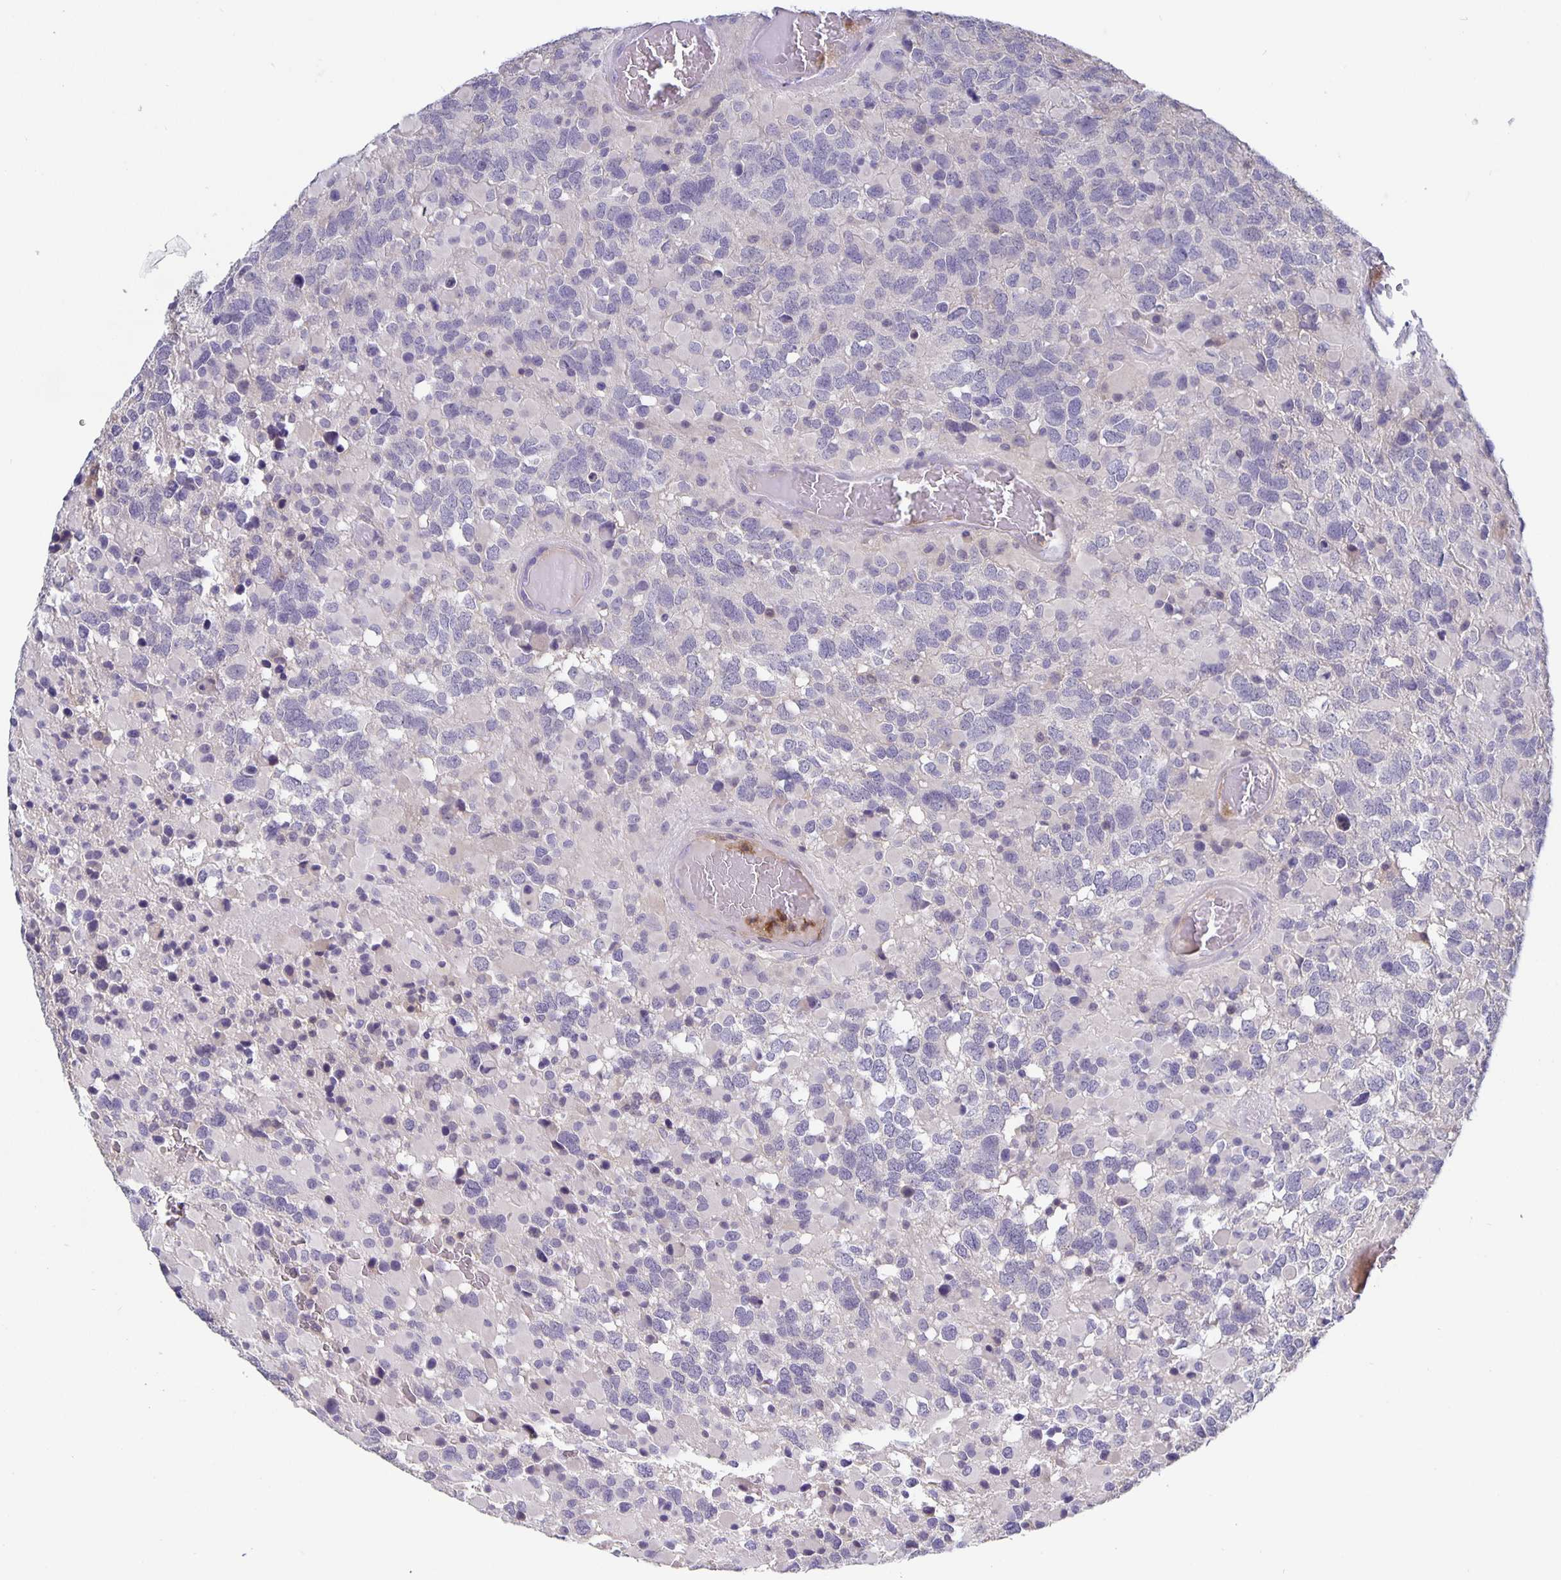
{"staining": {"intensity": "negative", "quantity": "none", "location": "none"}, "tissue": "glioma", "cell_type": "Tumor cells", "image_type": "cancer", "snomed": [{"axis": "morphology", "description": "Glioma, malignant, High grade"}, {"axis": "topography", "description": "Brain"}], "caption": "Micrograph shows no significant protein expression in tumor cells of glioma.", "gene": "GDF15", "patient": {"sex": "female", "age": 40}}